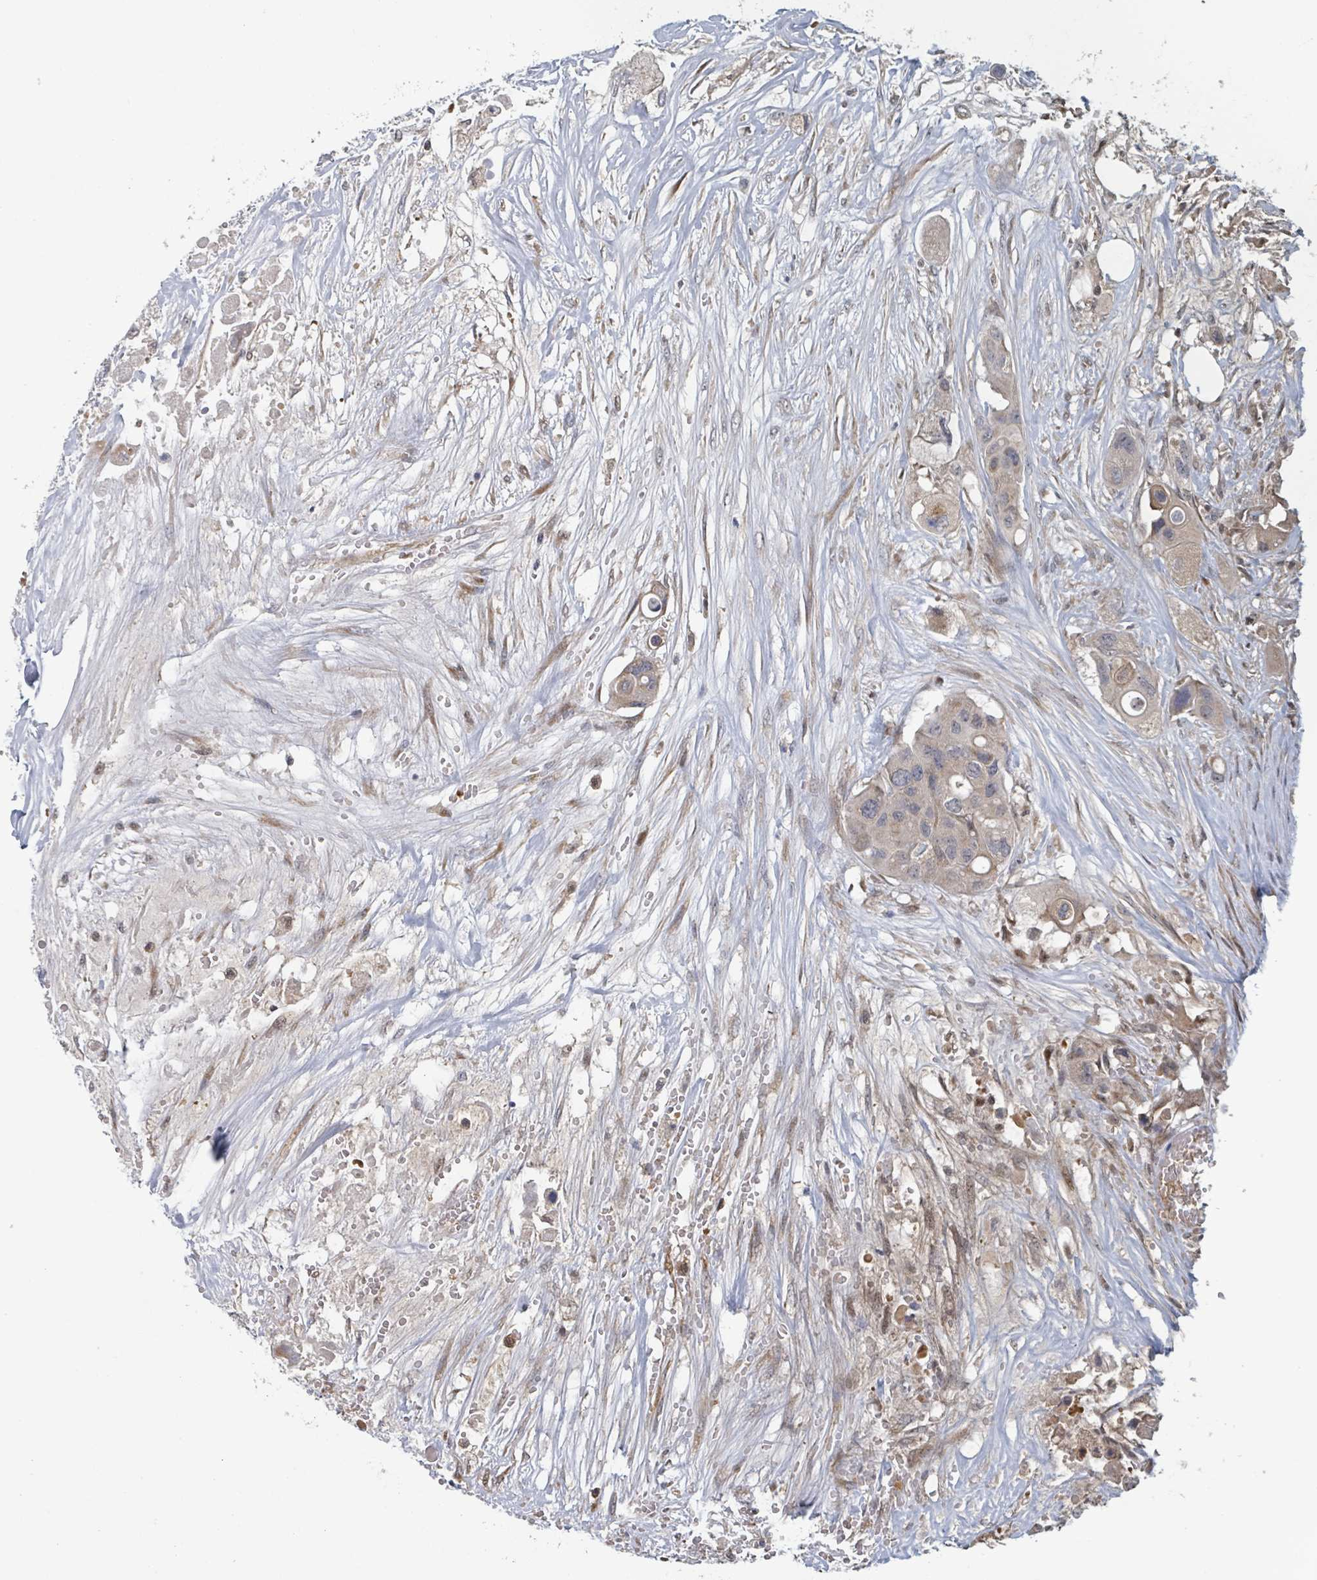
{"staining": {"intensity": "weak", "quantity": "25%-75%", "location": "cytoplasmic/membranous"}, "tissue": "colorectal cancer", "cell_type": "Tumor cells", "image_type": "cancer", "snomed": [{"axis": "morphology", "description": "Adenocarcinoma, NOS"}, {"axis": "topography", "description": "Colon"}], "caption": "Protein staining exhibits weak cytoplasmic/membranous staining in approximately 25%-75% of tumor cells in adenocarcinoma (colorectal).", "gene": "HIVEP1", "patient": {"sex": "male", "age": 77}}